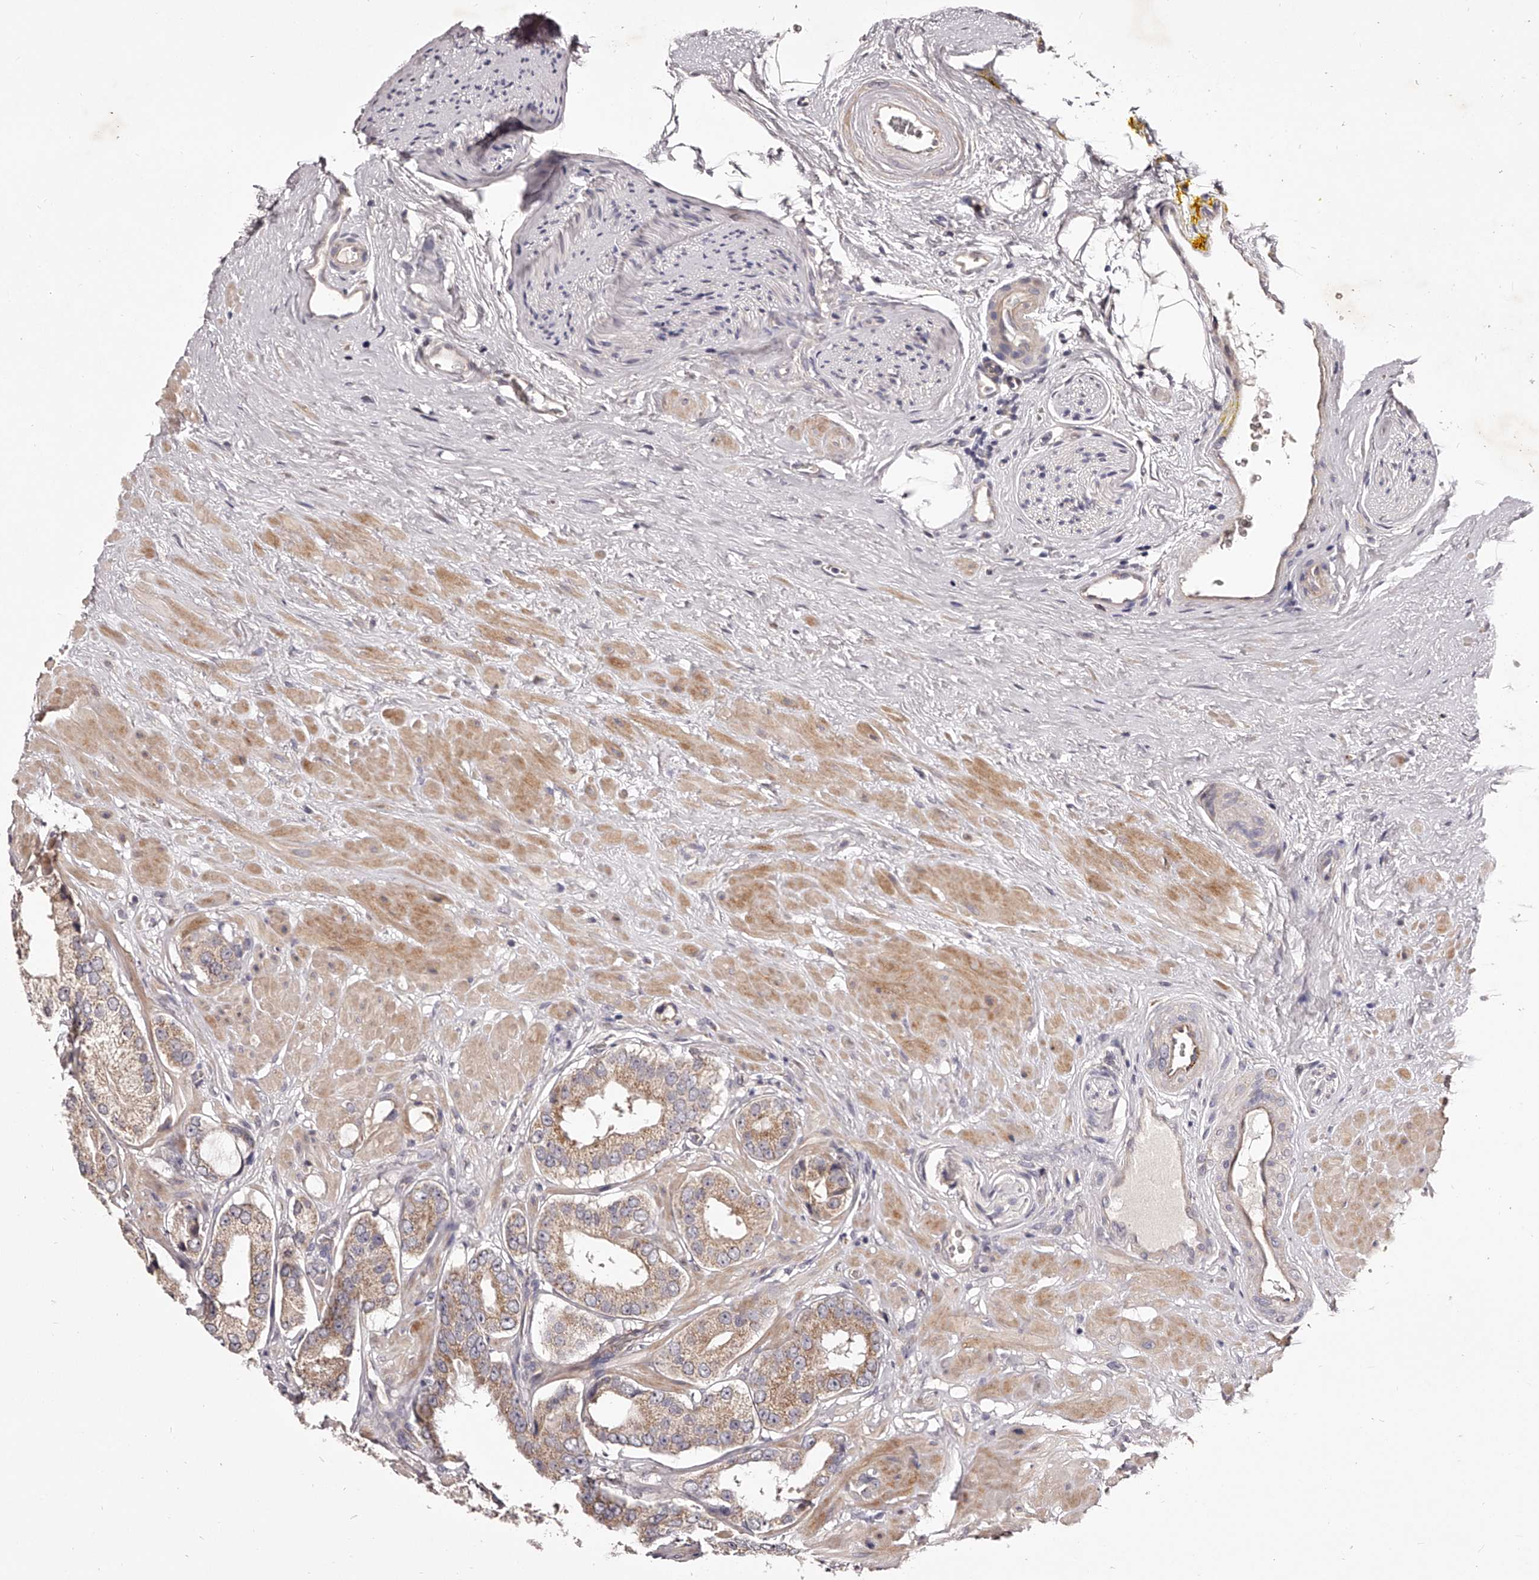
{"staining": {"intensity": "moderate", "quantity": ">75%", "location": "cytoplasmic/membranous"}, "tissue": "prostate cancer", "cell_type": "Tumor cells", "image_type": "cancer", "snomed": [{"axis": "morphology", "description": "Adenocarcinoma, High grade"}, {"axis": "topography", "description": "Prostate"}], "caption": "Human adenocarcinoma (high-grade) (prostate) stained with a brown dye exhibits moderate cytoplasmic/membranous positive positivity in approximately >75% of tumor cells.", "gene": "ODF2L", "patient": {"sex": "male", "age": 59}}